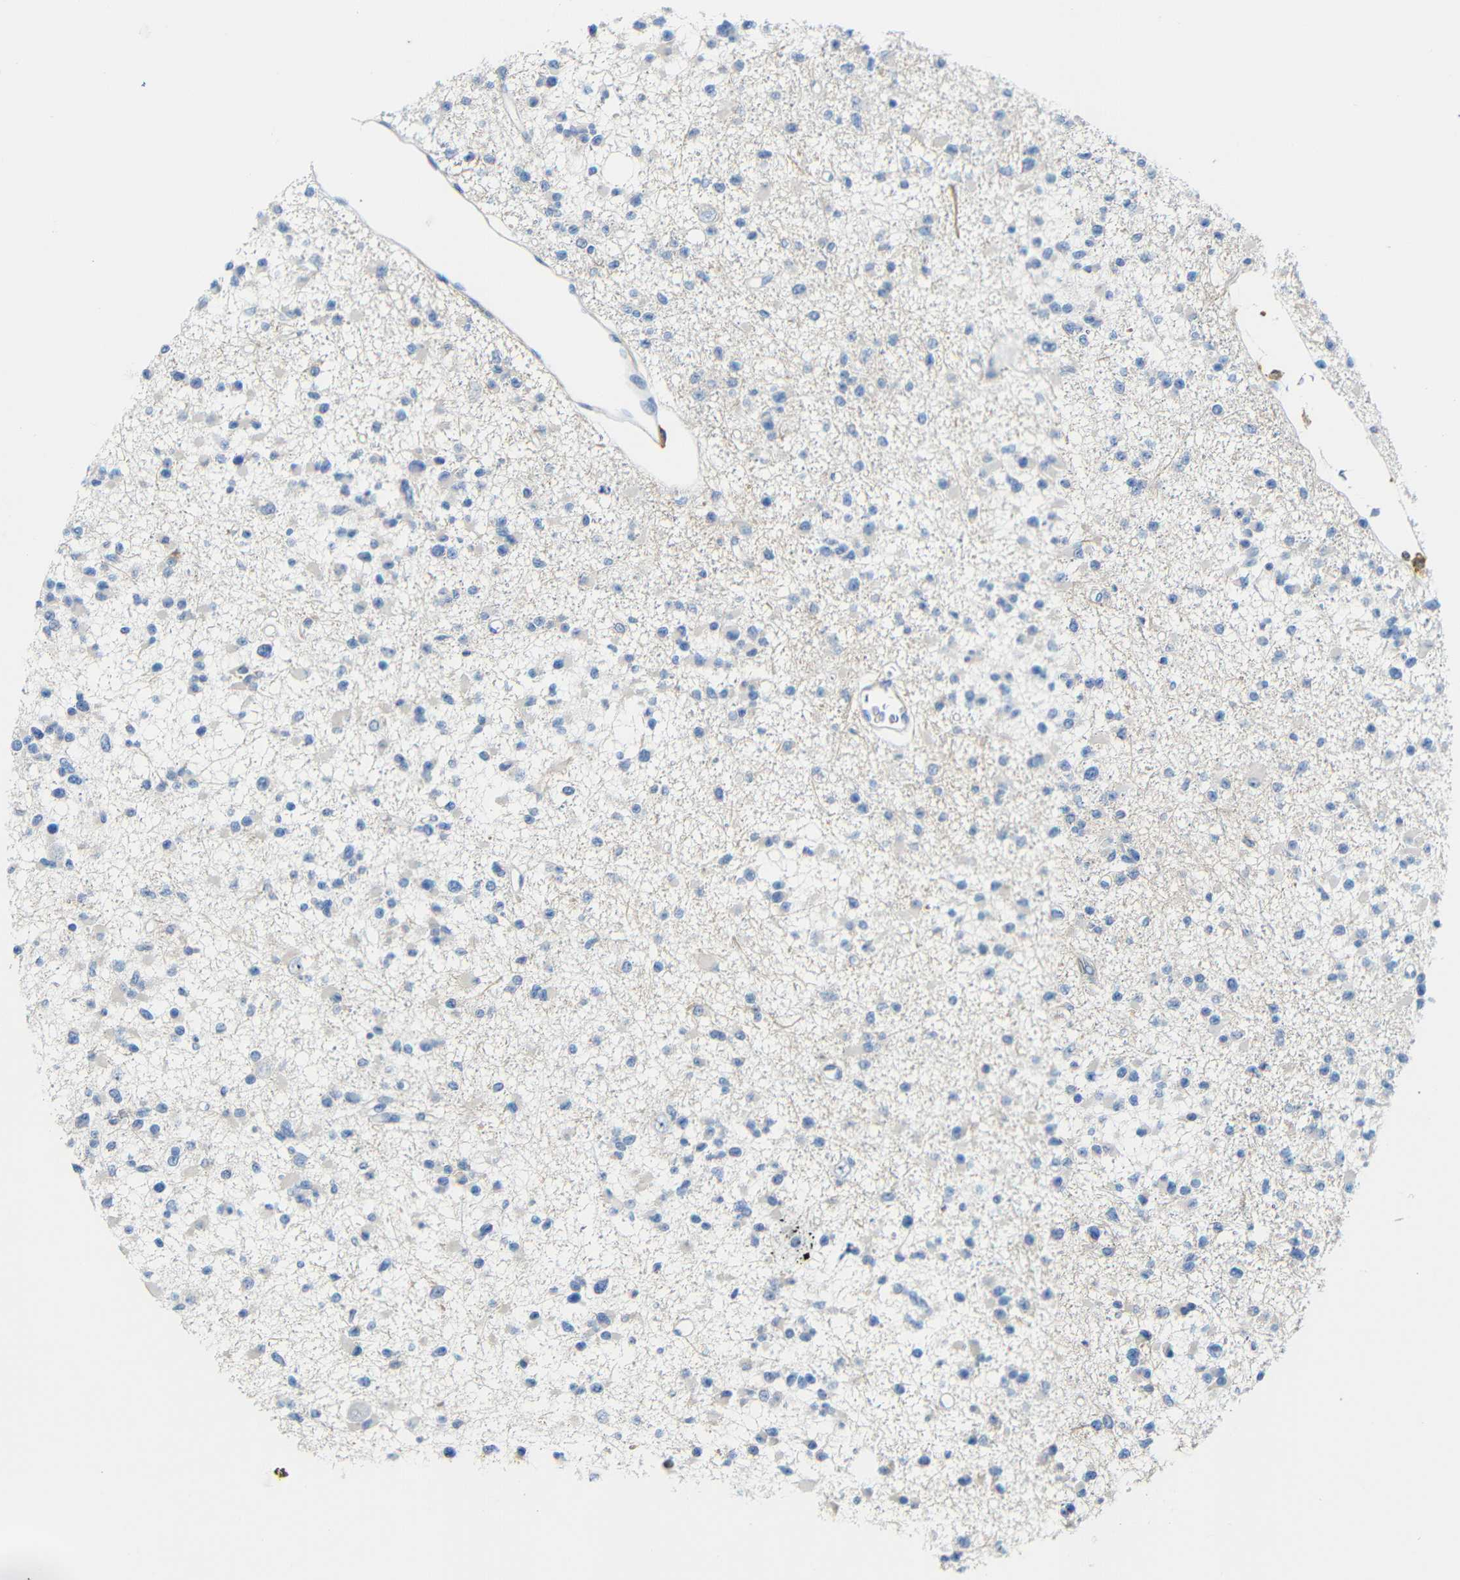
{"staining": {"intensity": "negative", "quantity": "none", "location": "none"}, "tissue": "glioma", "cell_type": "Tumor cells", "image_type": "cancer", "snomed": [{"axis": "morphology", "description": "Glioma, malignant, Low grade"}, {"axis": "topography", "description": "Brain"}], "caption": "IHC of glioma displays no staining in tumor cells. (DAB IHC visualized using brightfield microscopy, high magnification).", "gene": "C1orf210", "patient": {"sex": "female", "age": 22}}